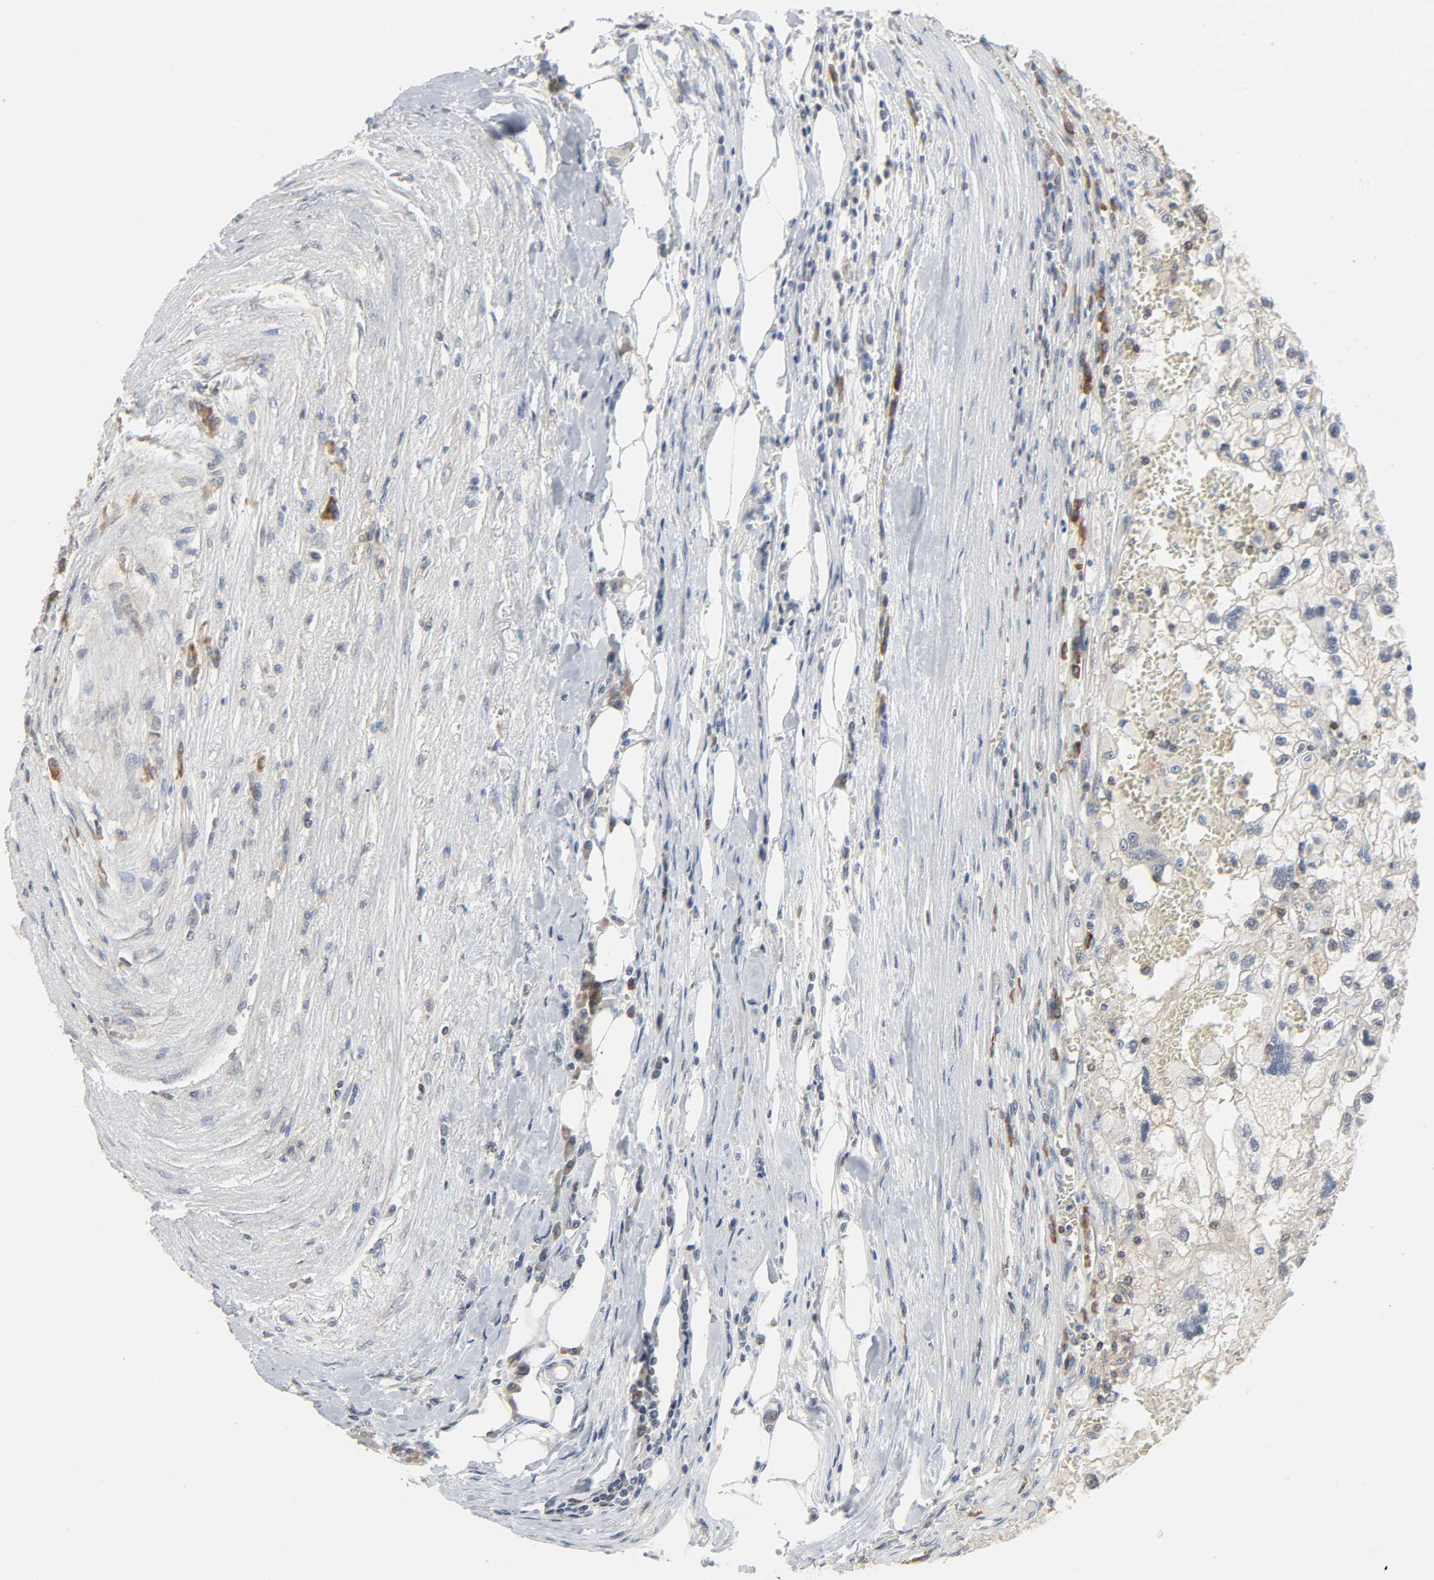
{"staining": {"intensity": "weak", "quantity": "25%-75%", "location": "cytoplasmic/membranous"}, "tissue": "renal cancer", "cell_type": "Tumor cells", "image_type": "cancer", "snomed": [{"axis": "morphology", "description": "Normal tissue, NOS"}, {"axis": "morphology", "description": "Adenocarcinoma, NOS"}, {"axis": "topography", "description": "Kidney"}], "caption": "This is an image of immunohistochemistry staining of adenocarcinoma (renal), which shows weak expression in the cytoplasmic/membranous of tumor cells.", "gene": "PLEKHA2", "patient": {"sex": "male", "age": 71}}